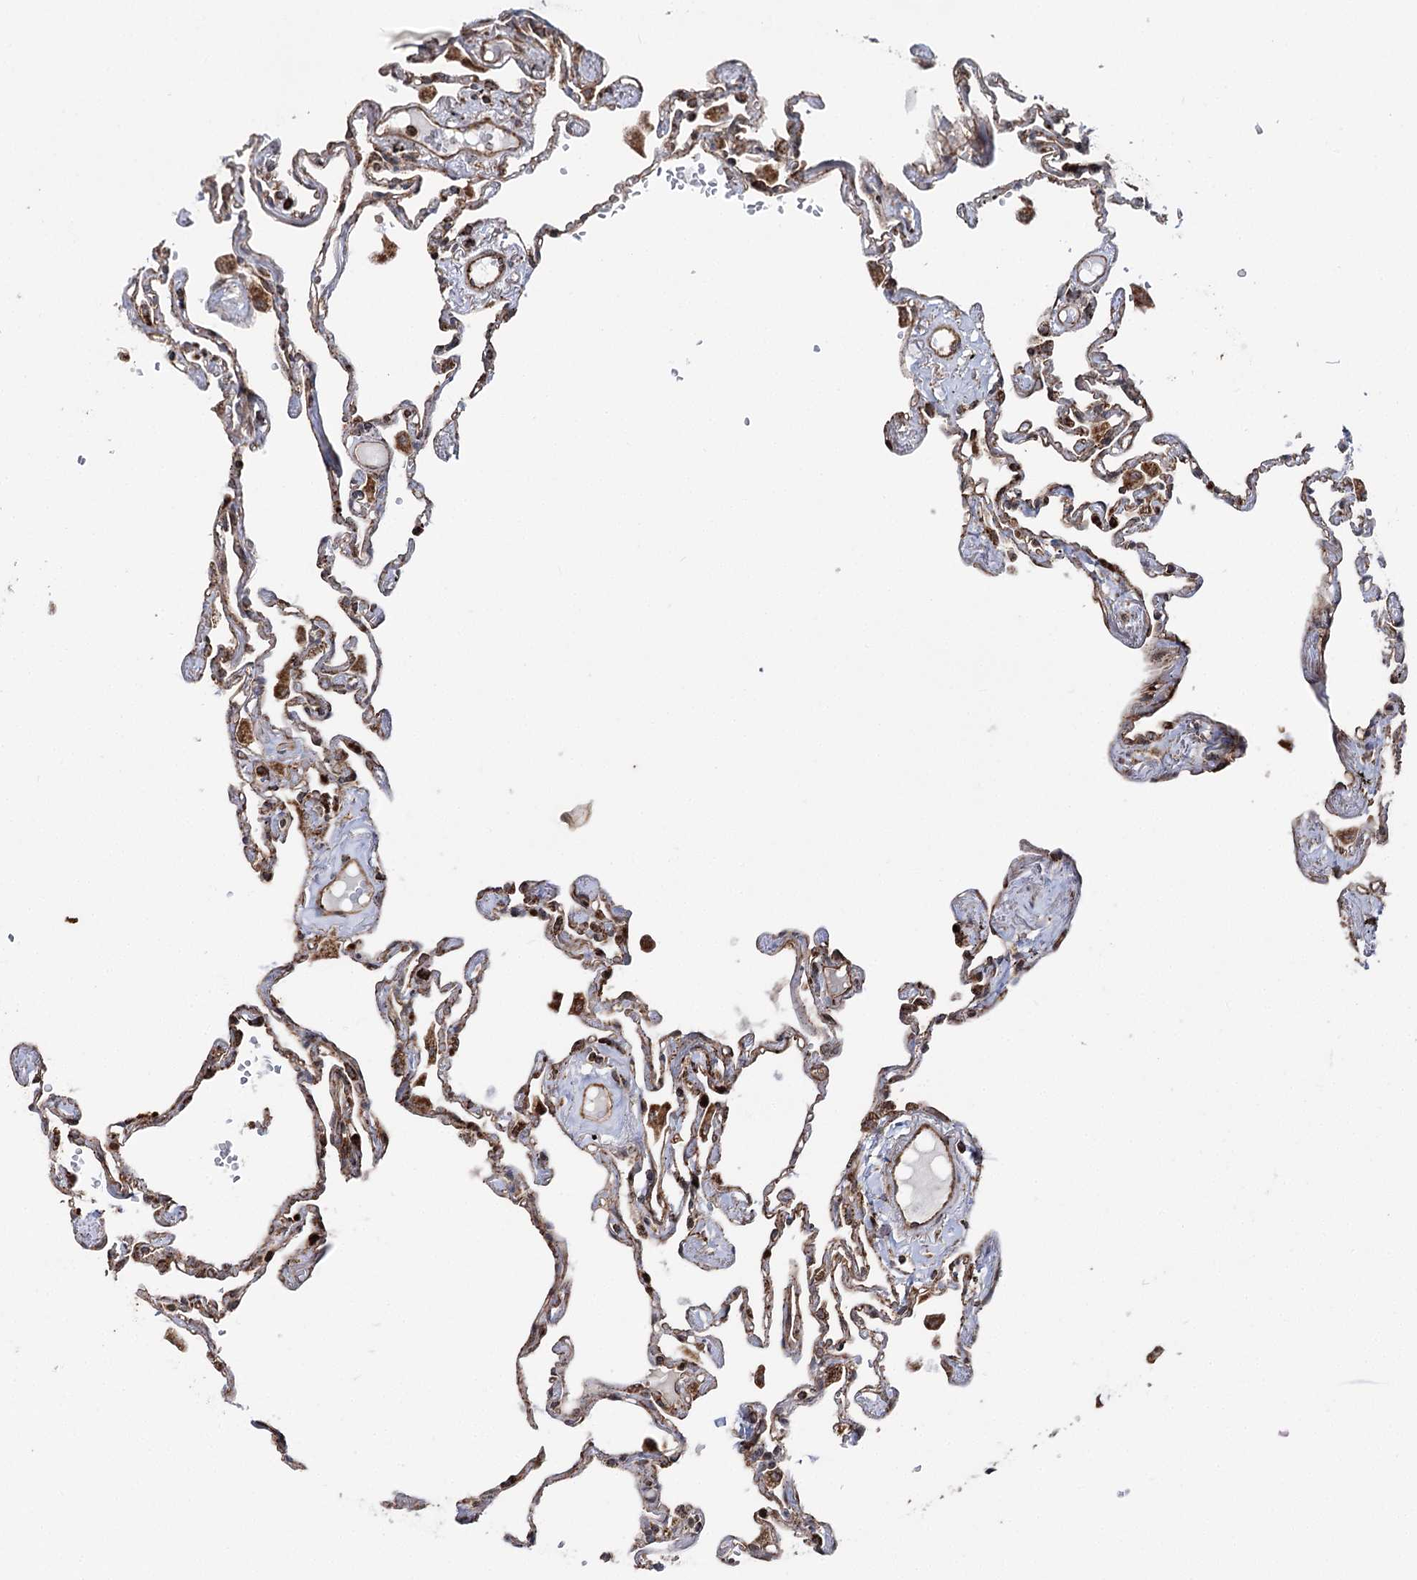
{"staining": {"intensity": "strong", "quantity": ">75%", "location": "cytoplasmic/membranous"}, "tissue": "lung", "cell_type": "Alveolar cells", "image_type": "normal", "snomed": [{"axis": "morphology", "description": "Normal tissue, NOS"}, {"axis": "topography", "description": "Lung"}], "caption": "Immunohistochemical staining of unremarkable human lung demonstrates strong cytoplasmic/membranous protein positivity in about >75% of alveolar cells. (DAB (3,3'-diaminobenzidine) IHC, brown staining for protein, blue staining for nuclei).", "gene": "FGFR1OP2", "patient": {"sex": "female", "age": 67}}